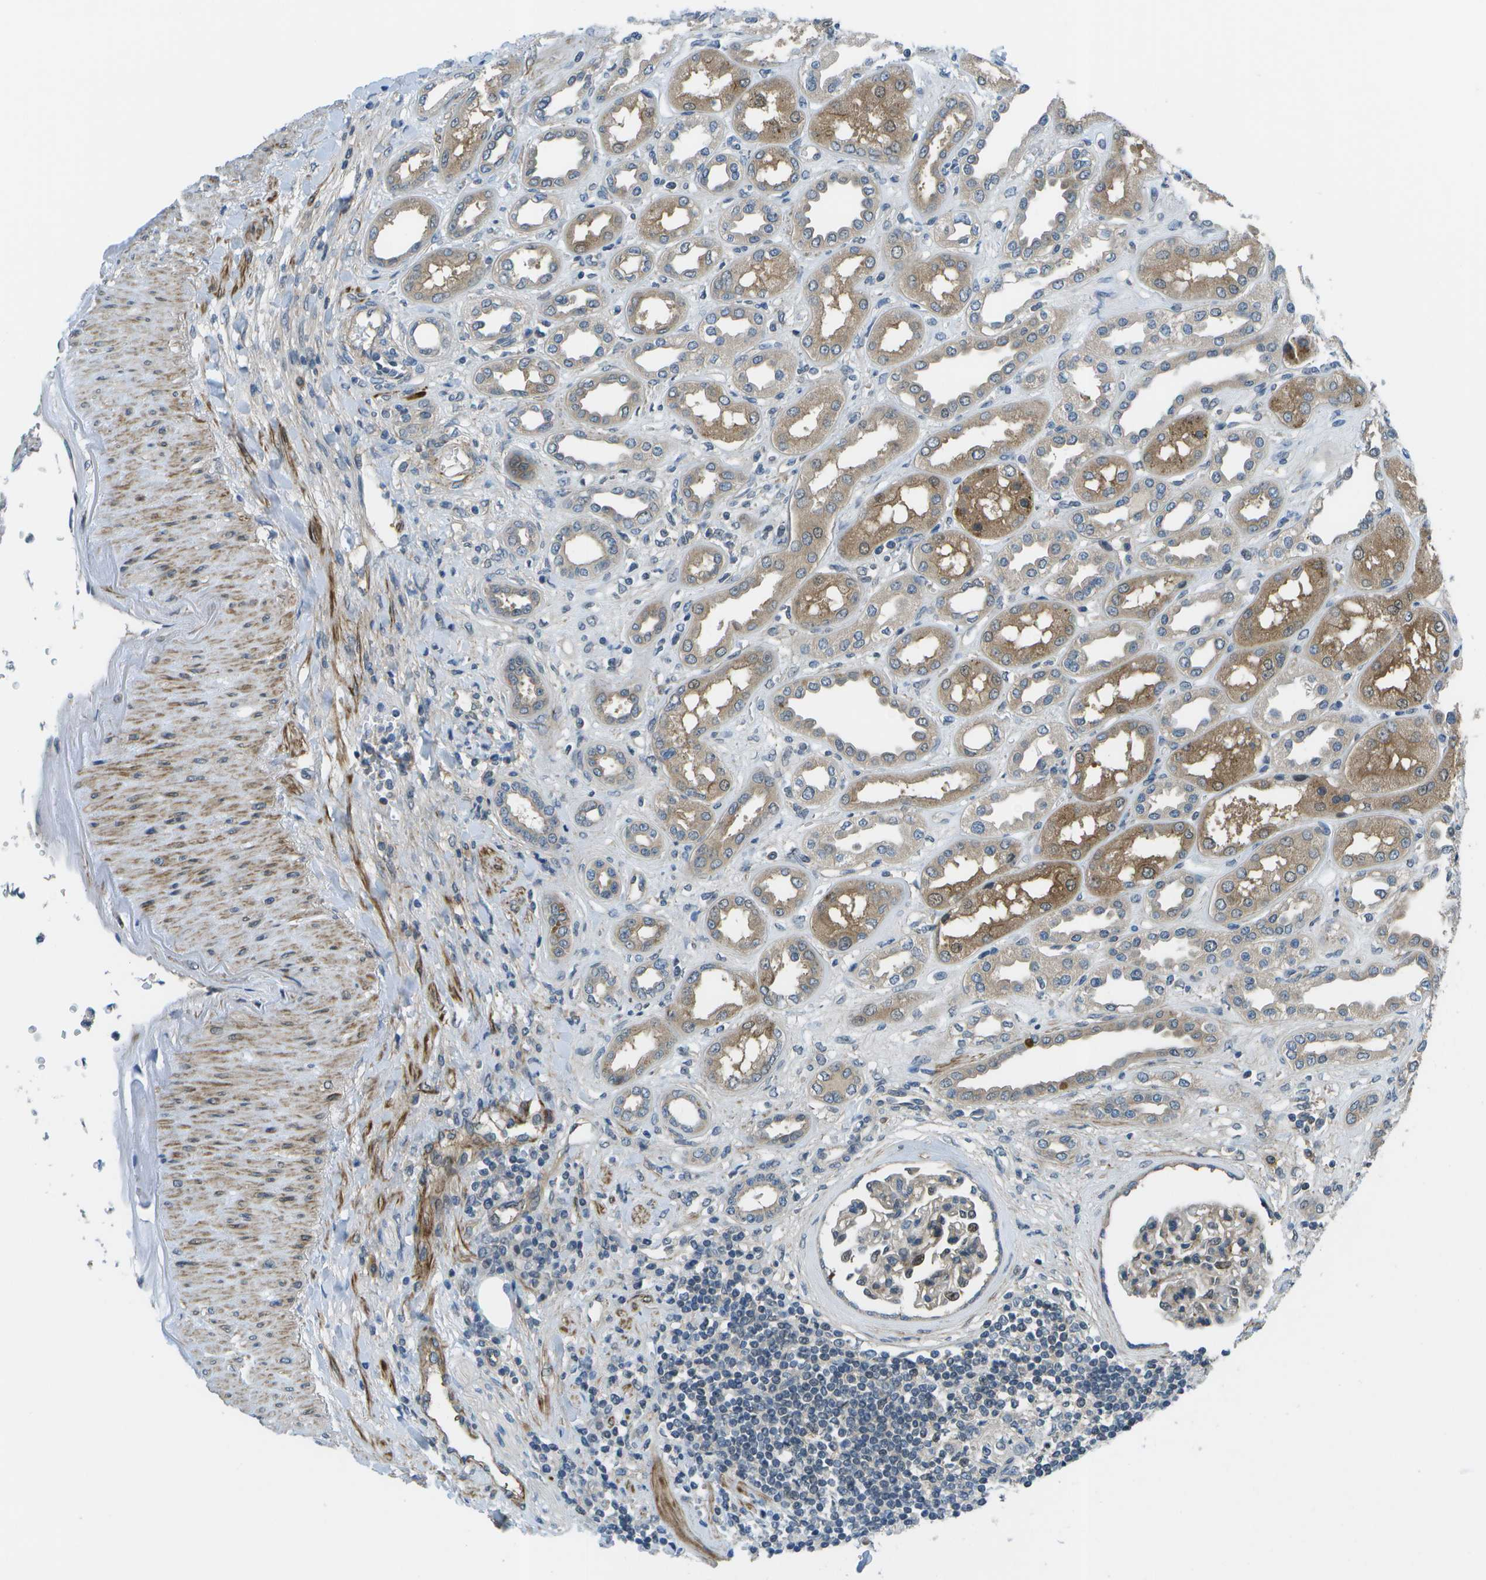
{"staining": {"intensity": "weak", "quantity": "25%-75%", "location": "cytoplasmic/membranous"}, "tissue": "kidney", "cell_type": "Cells in glomeruli", "image_type": "normal", "snomed": [{"axis": "morphology", "description": "Normal tissue, NOS"}, {"axis": "topography", "description": "Kidney"}], "caption": "Kidney stained with a brown dye reveals weak cytoplasmic/membranous positive expression in about 25%-75% of cells in glomeruli.", "gene": "ENPP5", "patient": {"sex": "male", "age": 59}}